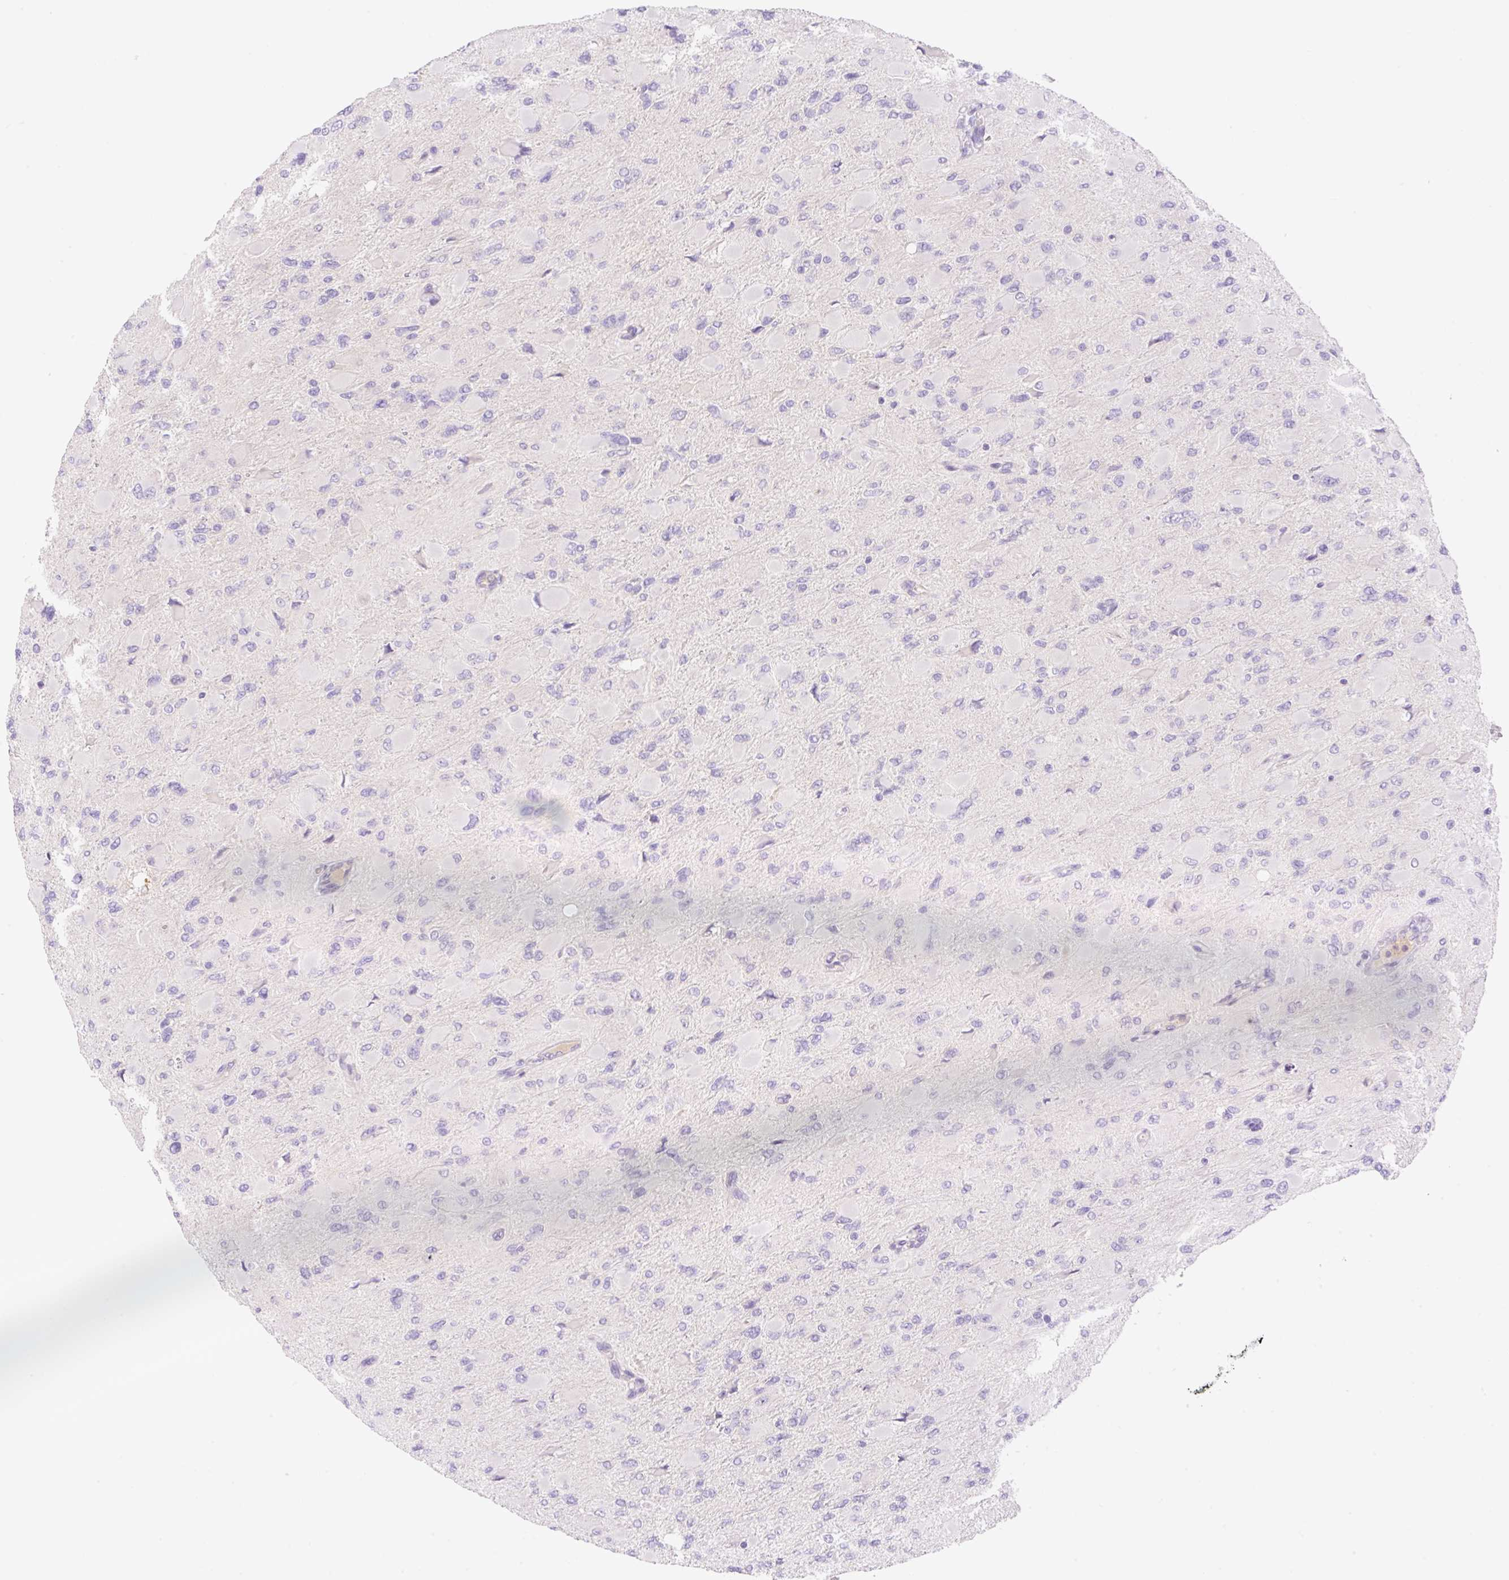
{"staining": {"intensity": "negative", "quantity": "none", "location": "none"}, "tissue": "glioma", "cell_type": "Tumor cells", "image_type": "cancer", "snomed": [{"axis": "morphology", "description": "Glioma, malignant, High grade"}, {"axis": "topography", "description": "Cerebral cortex"}], "caption": "The immunohistochemistry image has no significant positivity in tumor cells of glioma tissue. Brightfield microscopy of immunohistochemistry stained with DAB (3,3'-diaminobenzidine) (brown) and hematoxylin (blue), captured at high magnification.", "gene": "DENND5A", "patient": {"sex": "female", "age": 36}}